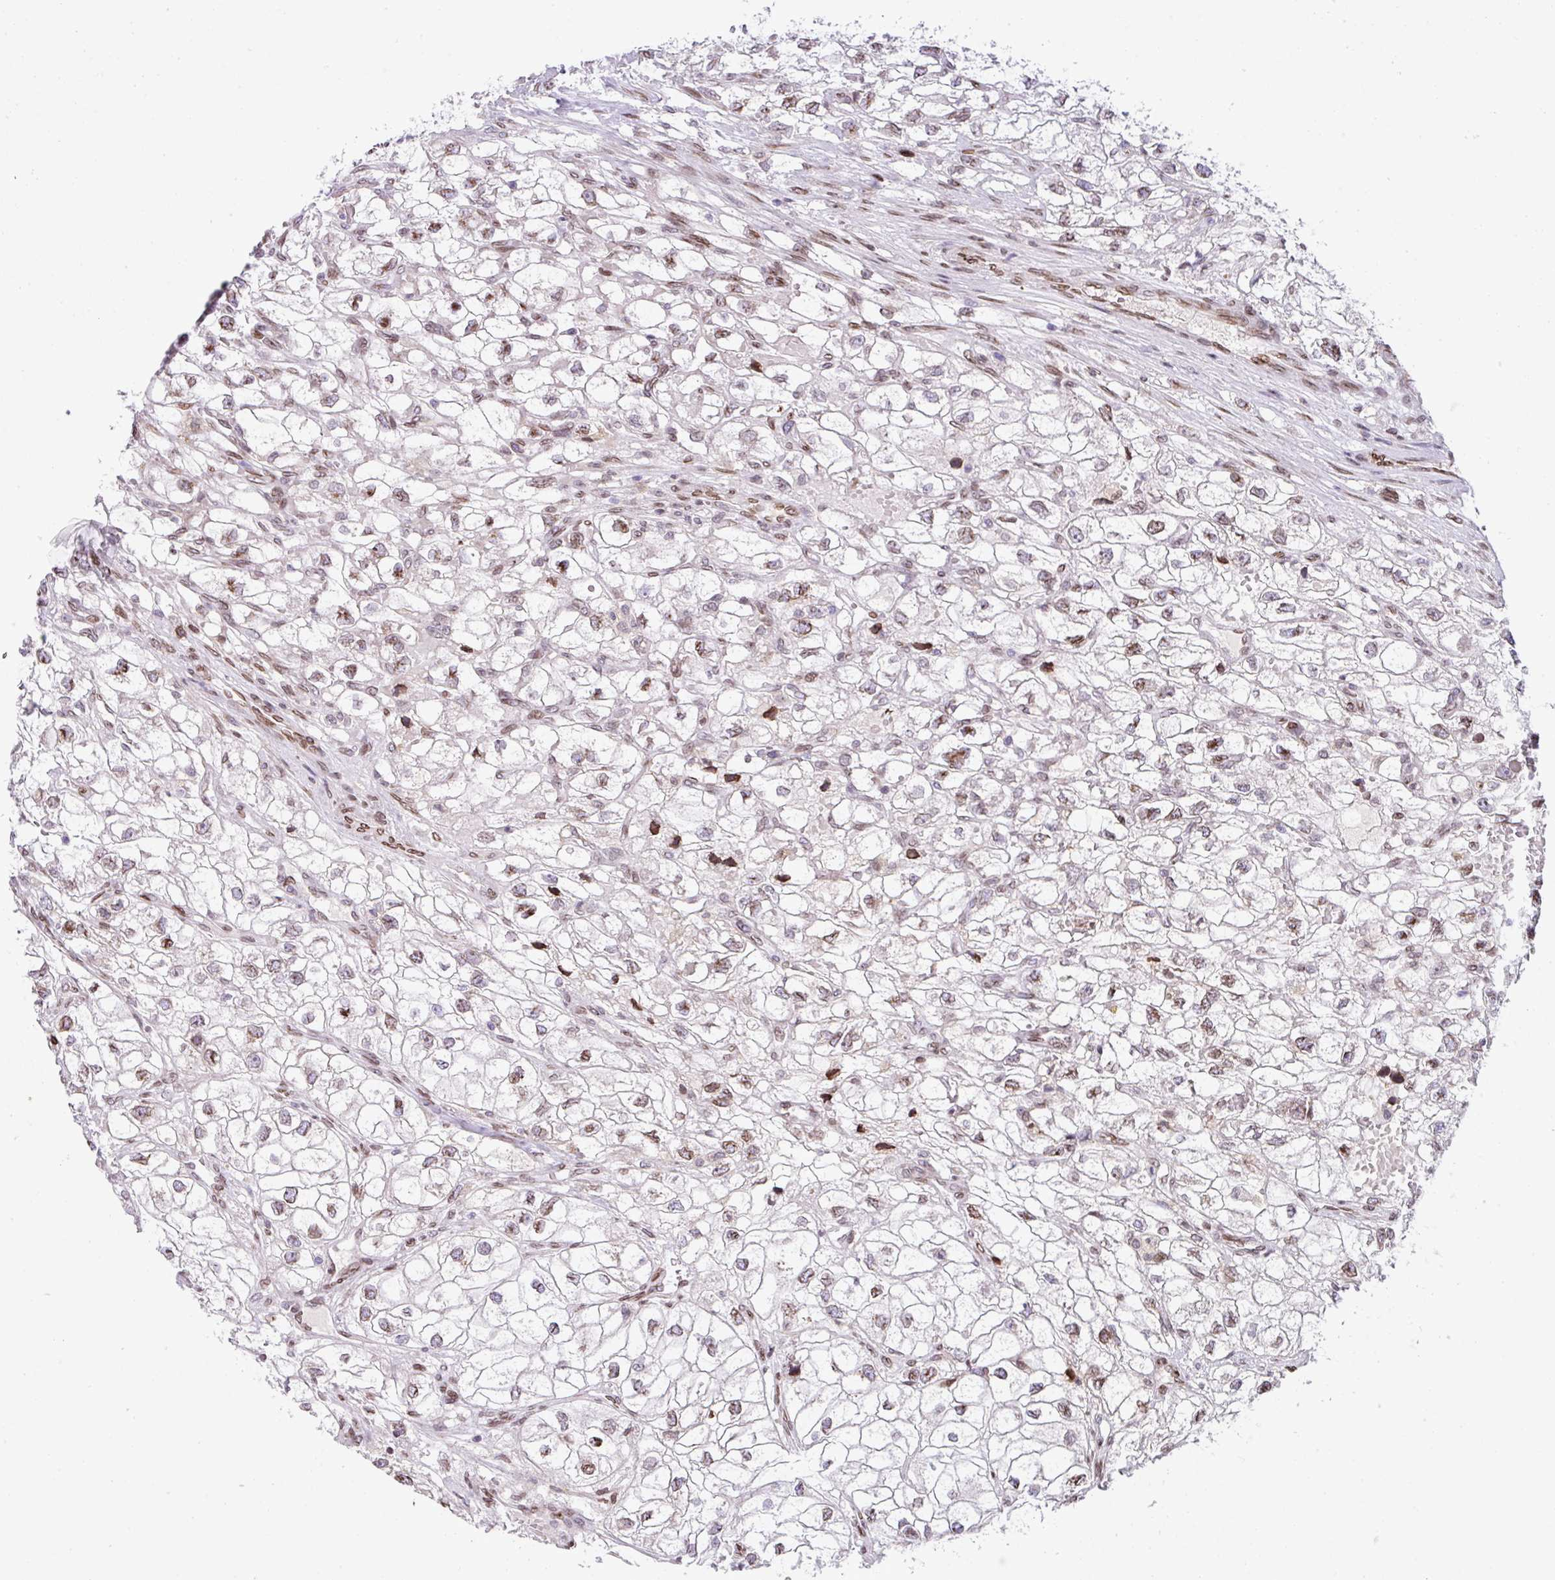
{"staining": {"intensity": "weak", "quantity": "25%-75%", "location": "nuclear"}, "tissue": "renal cancer", "cell_type": "Tumor cells", "image_type": "cancer", "snomed": [{"axis": "morphology", "description": "Adenocarcinoma, NOS"}, {"axis": "topography", "description": "Kidney"}], "caption": "A low amount of weak nuclear positivity is identified in about 25%-75% of tumor cells in renal cancer tissue.", "gene": "PLK1", "patient": {"sex": "male", "age": 59}}